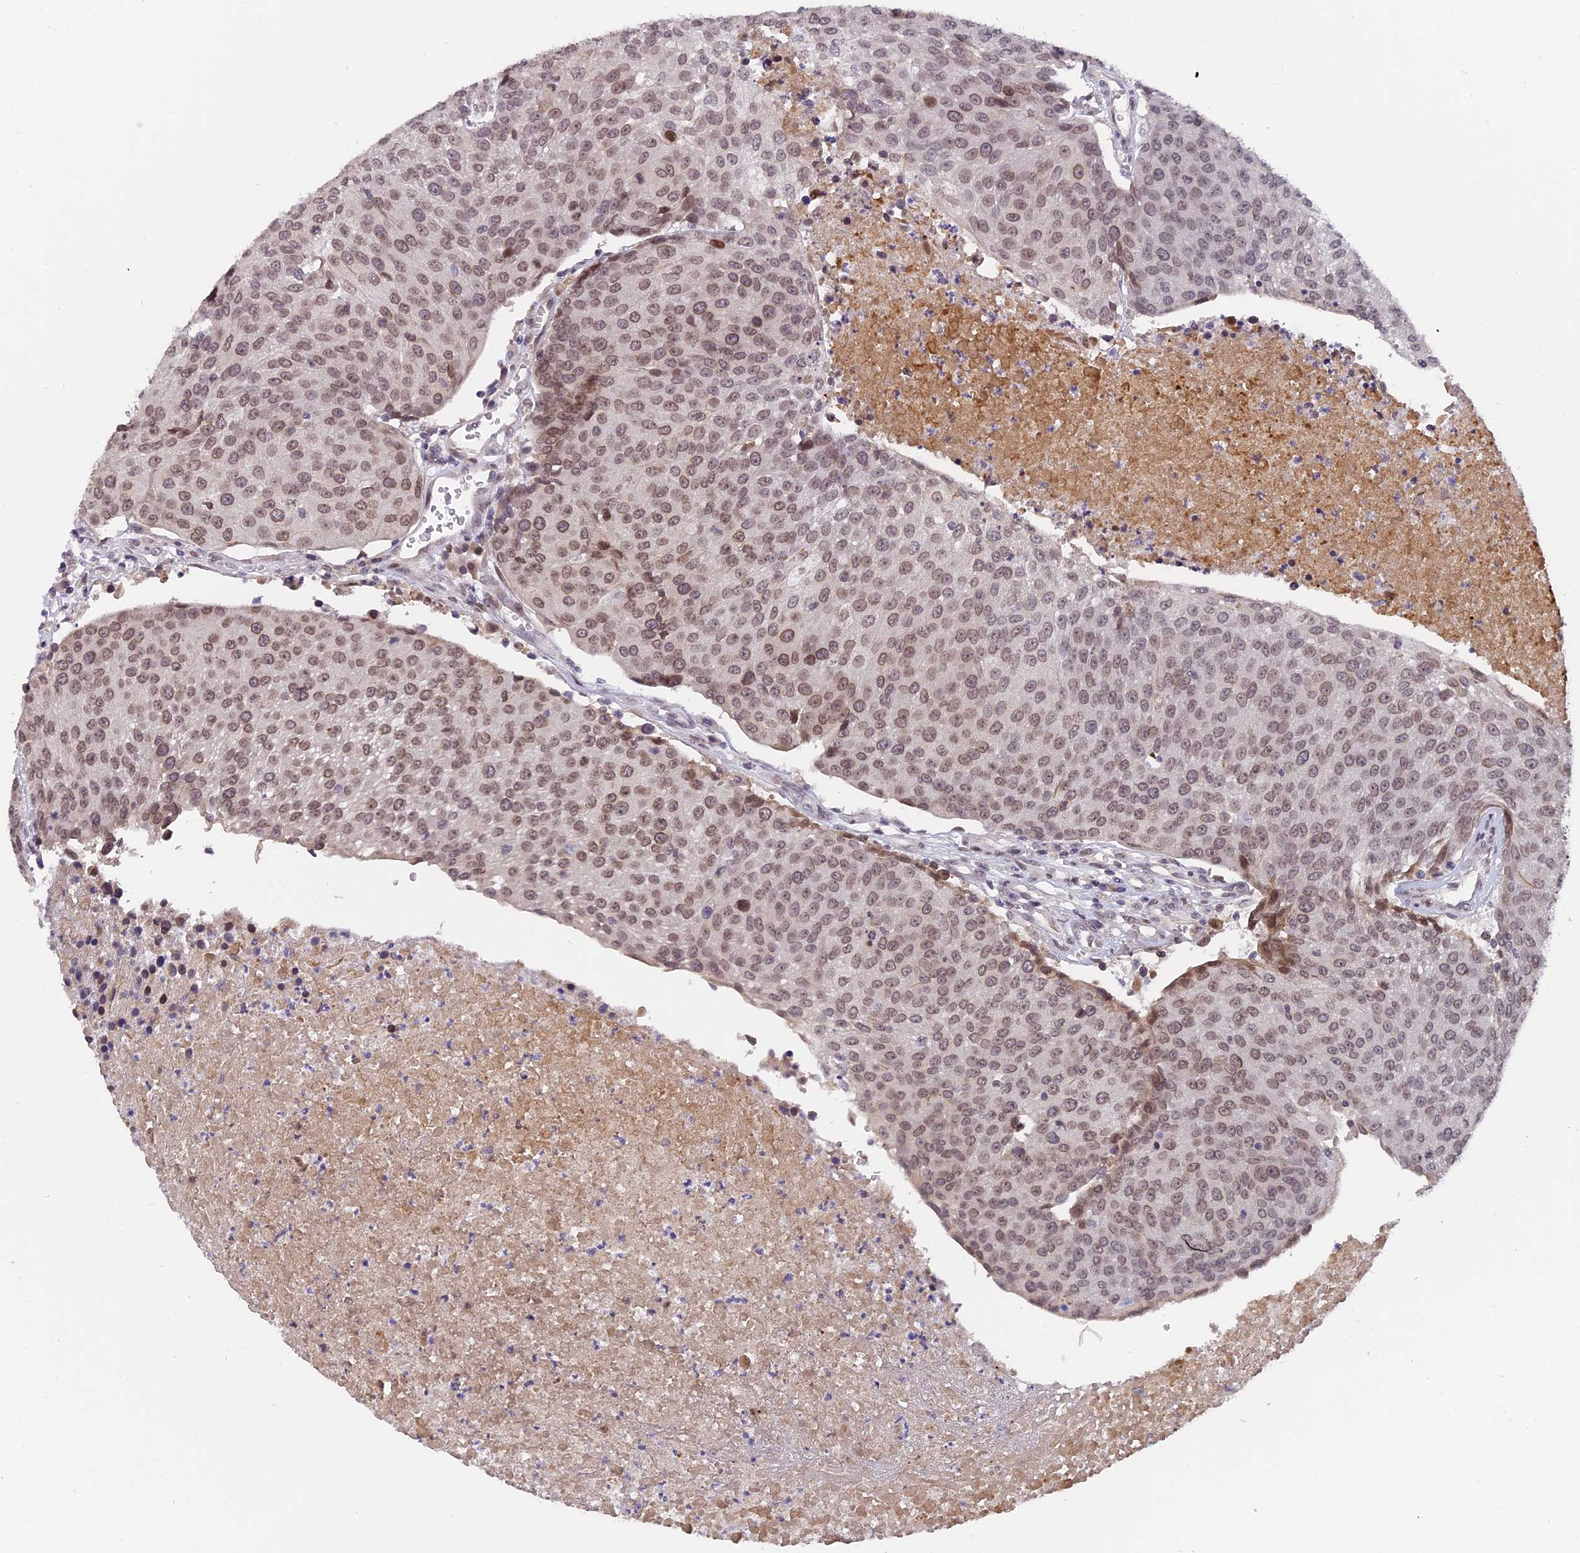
{"staining": {"intensity": "moderate", "quantity": ">75%", "location": "nuclear"}, "tissue": "urothelial cancer", "cell_type": "Tumor cells", "image_type": "cancer", "snomed": [{"axis": "morphology", "description": "Urothelial carcinoma, High grade"}, {"axis": "topography", "description": "Urinary bladder"}], "caption": "Human urothelial cancer stained for a protein (brown) displays moderate nuclear positive expression in approximately >75% of tumor cells.", "gene": "PYGO1", "patient": {"sex": "female", "age": 85}}